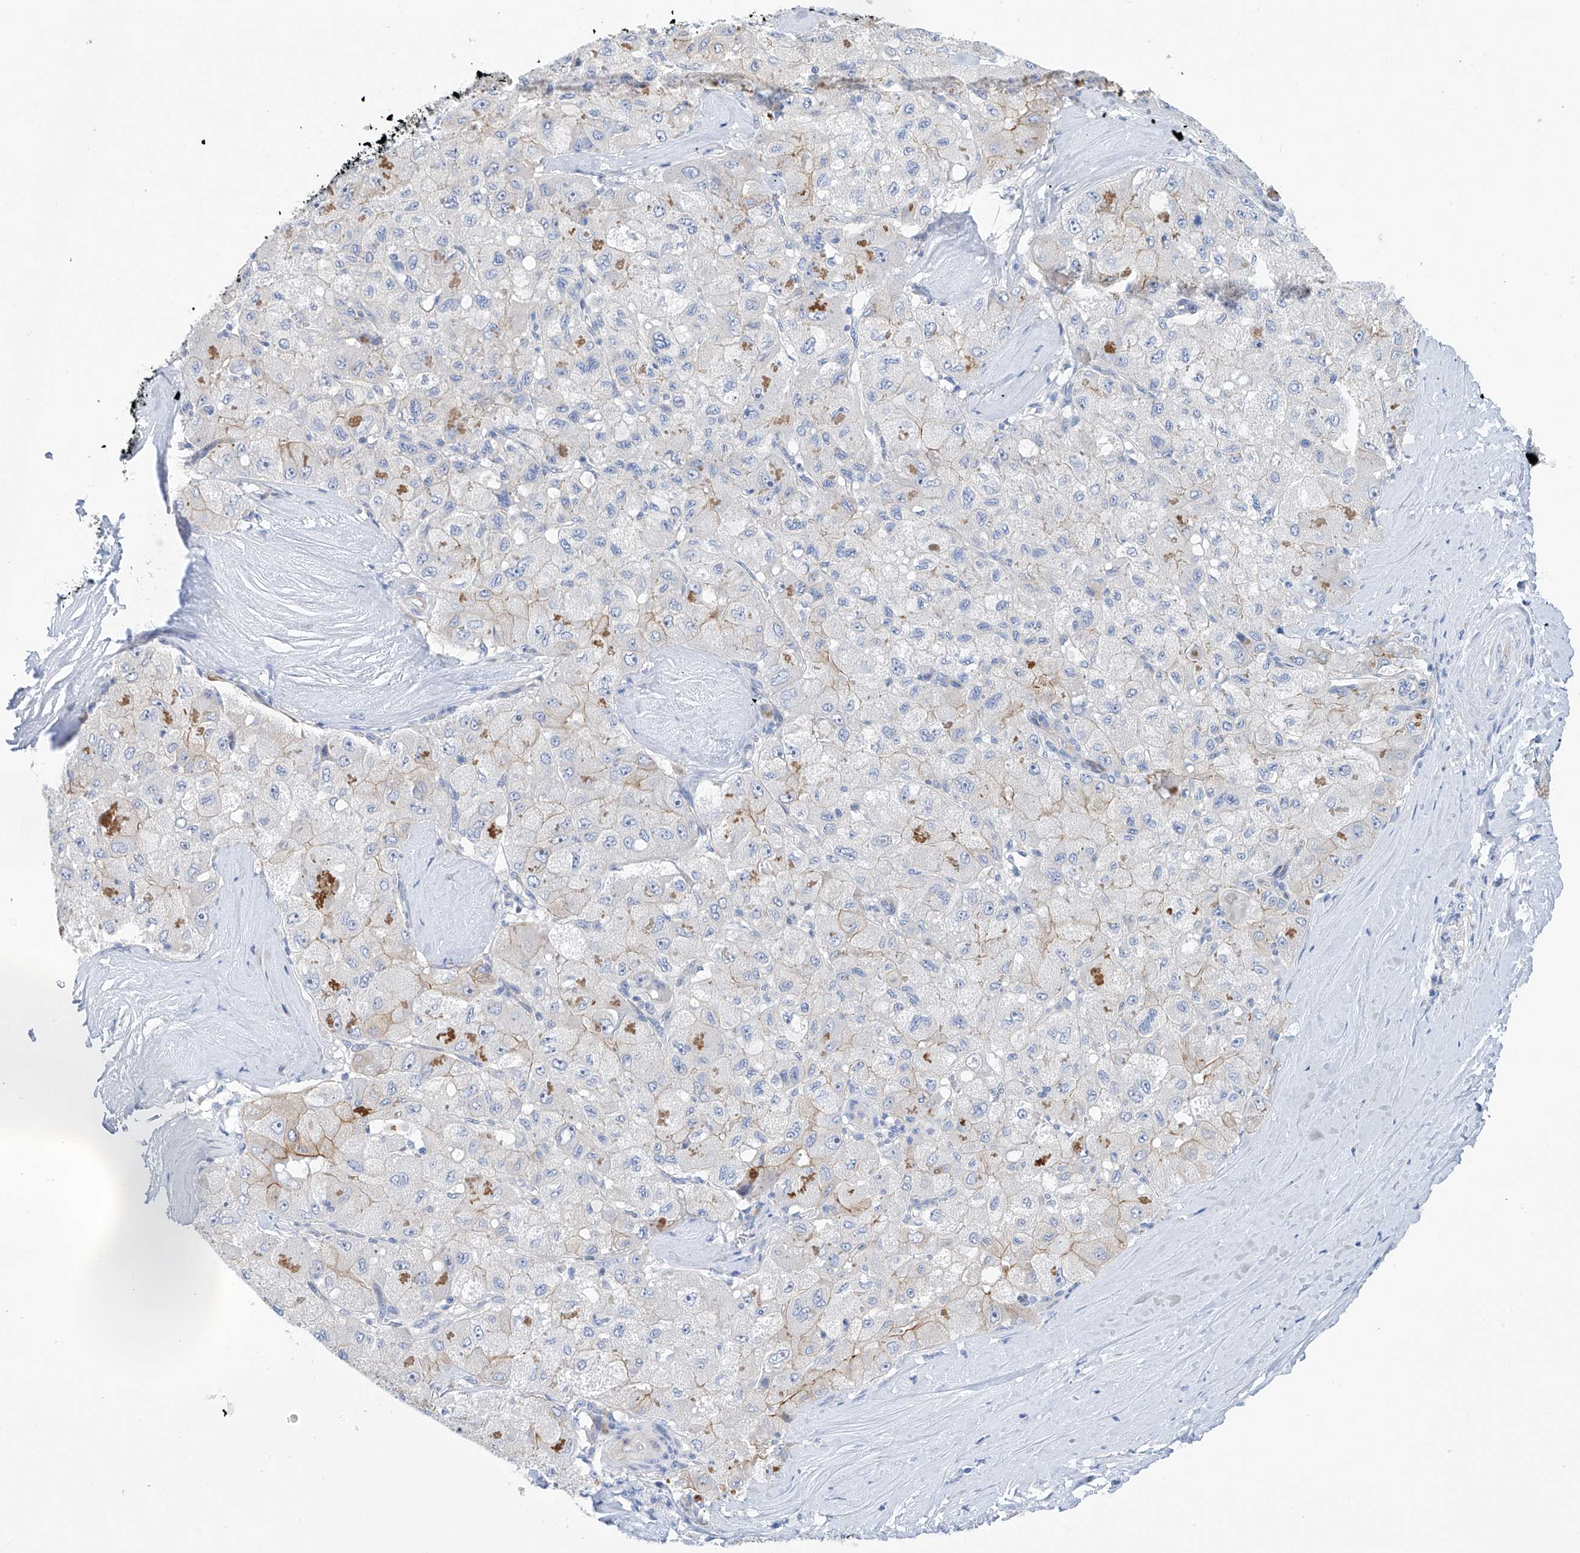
{"staining": {"intensity": "negative", "quantity": "none", "location": "none"}, "tissue": "liver cancer", "cell_type": "Tumor cells", "image_type": "cancer", "snomed": [{"axis": "morphology", "description": "Carcinoma, Hepatocellular, NOS"}, {"axis": "topography", "description": "Liver"}], "caption": "There is no significant expression in tumor cells of liver hepatocellular carcinoma. (DAB (3,3'-diaminobenzidine) immunohistochemistry (IHC) with hematoxylin counter stain).", "gene": "PIK3C2B", "patient": {"sex": "male", "age": 80}}